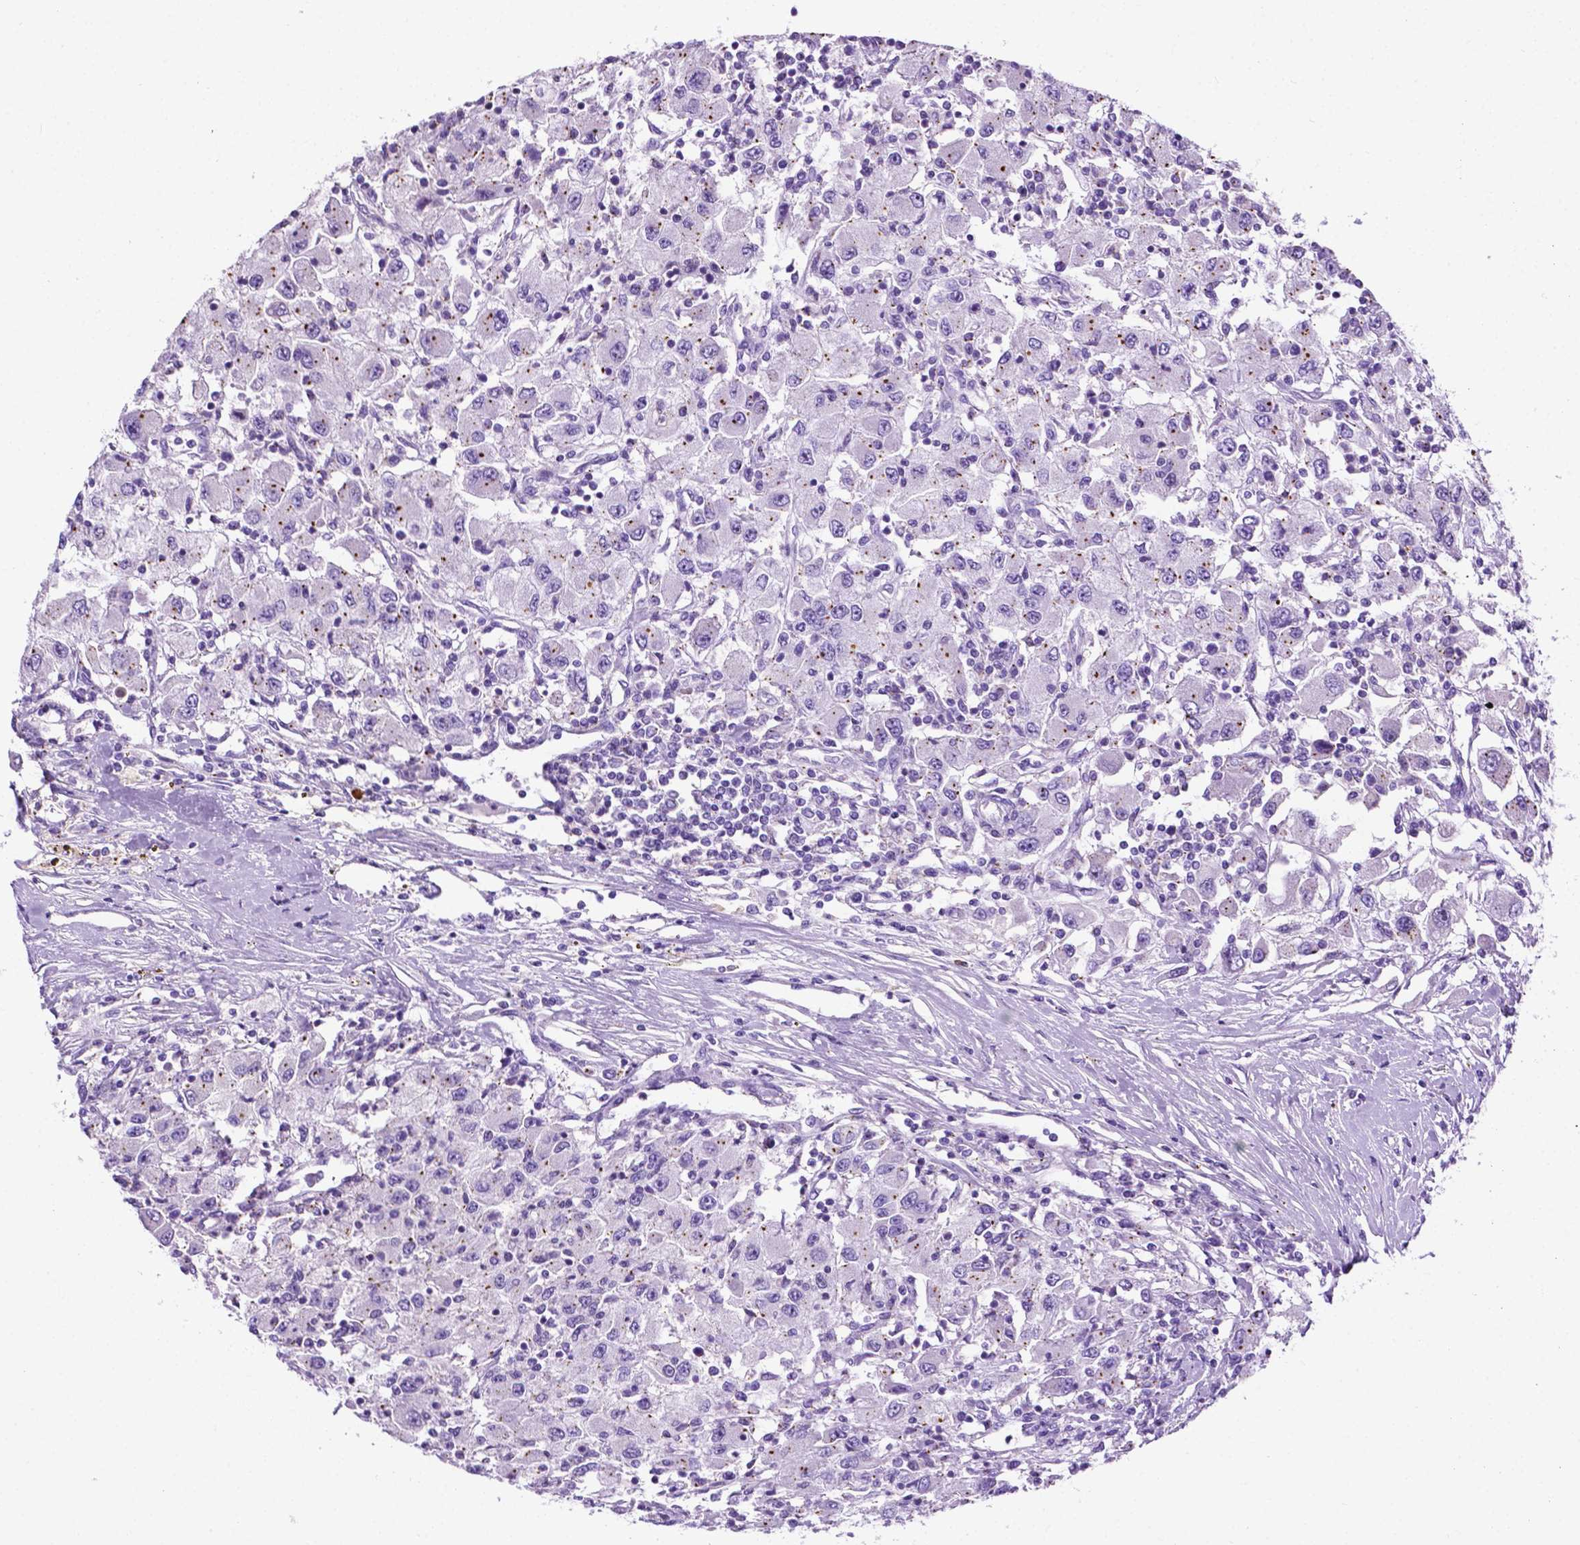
{"staining": {"intensity": "negative", "quantity": "none", "location": "none"}, "tissue": "renal cancer", "cell_type": "Tumor cells", "image_type": "cancer", "snomed": [{"axis": "morphology", "description": "Adenocarcinoma, NOS"}, {"axis": "topography", "description": "Kidney"}], "caption": "There is no significant staining in tumor cells of renal cancer (adenocarcinoma). The staining is performed using DAB (3,3'-diaminobenzidine) brown chromogen with nuclei counter-stained in using hematoxylin.", "gene": "MMP27", "patient": {"sex": "female", "age": 67}}